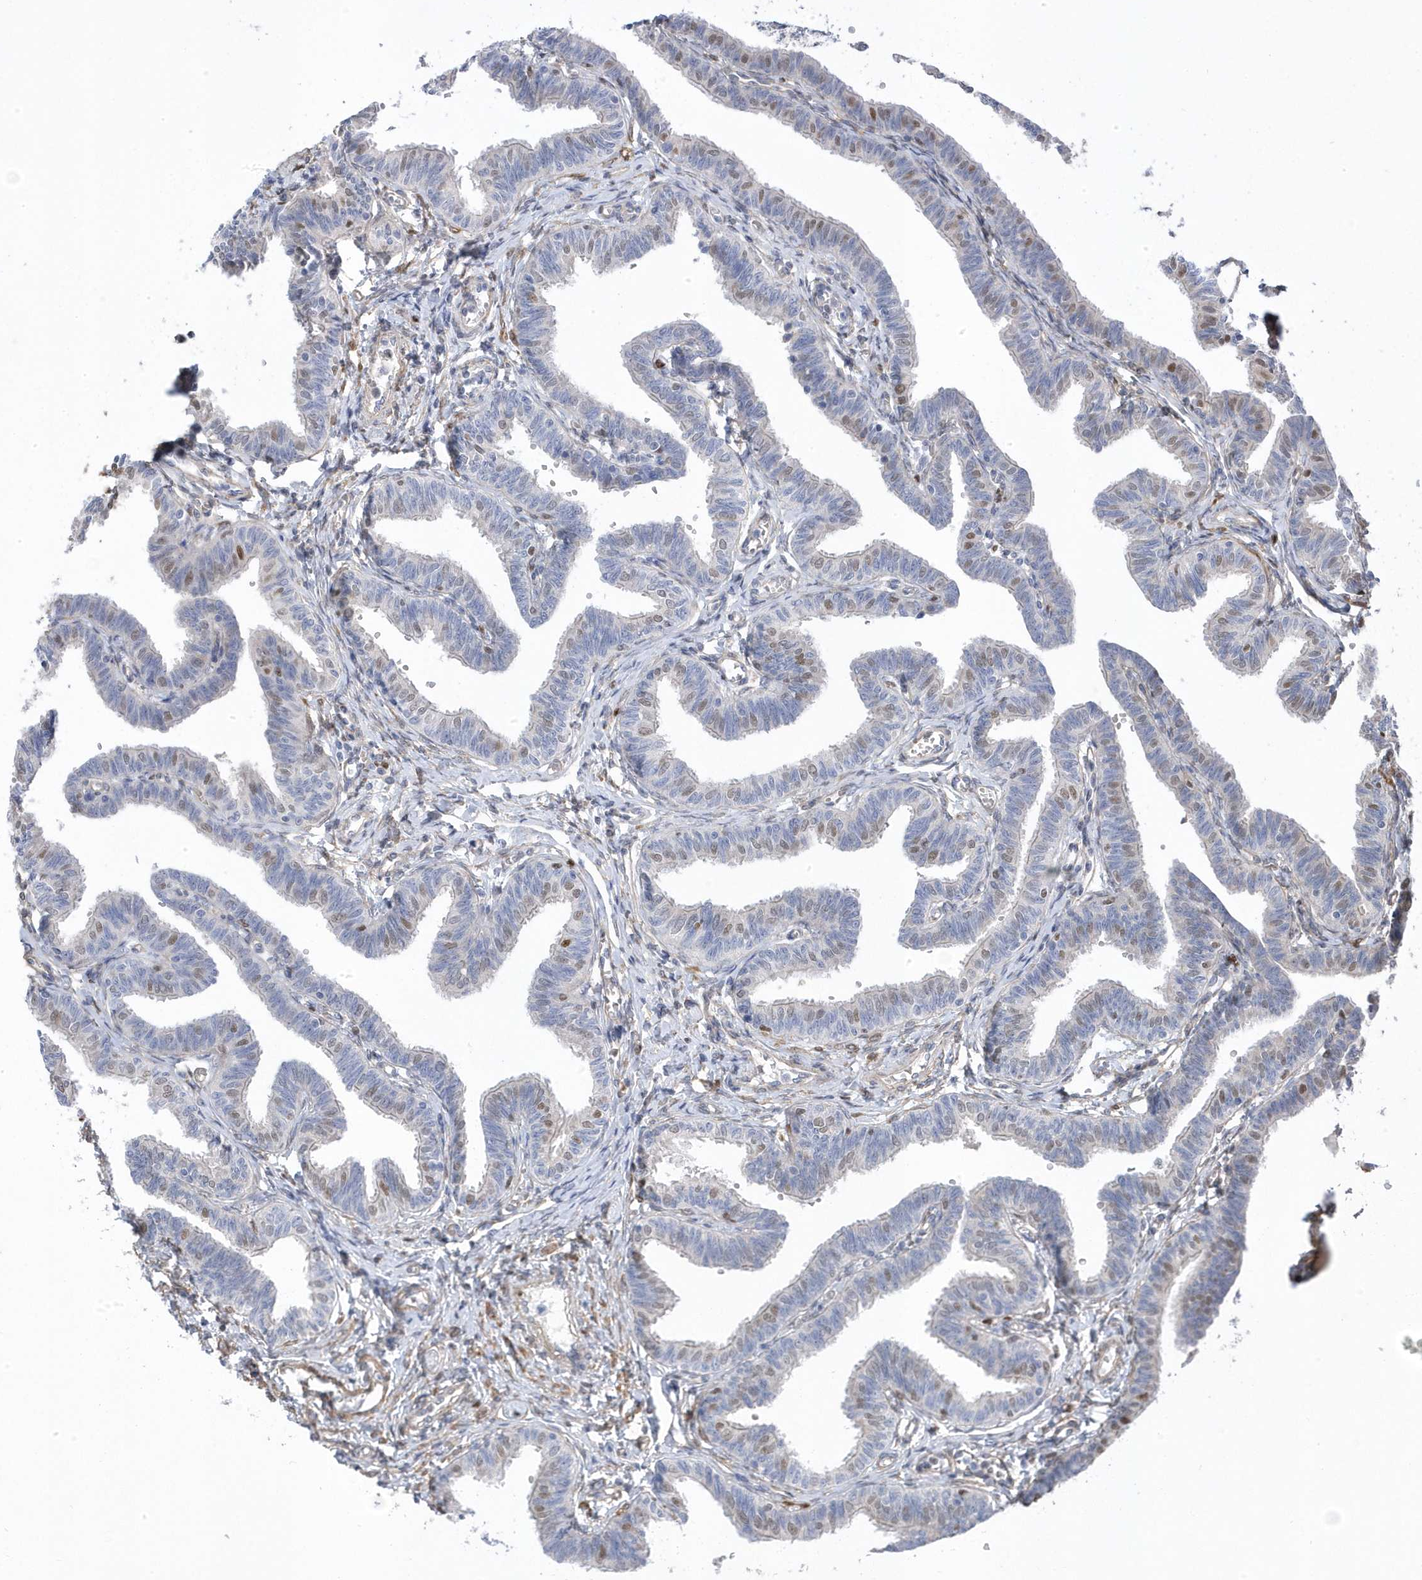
{"staining": {"intensity": "weak", "quantity": "<25%", "location": "nuclear"}, "tissue": "fallopian tube", "cell_type": "Glandular cells", "image_type": "normal", "snomed": [{"axis": "morphology", "description": "Normal tissue, NOS"}, {"axis": "topography", "description": "Fallopian tube"}, {"axis": "topography", "description": "Ovary"}], "caption": "Photomicrograph shows no significant protein staining in glandular cells of unremarkable fallopian tube.", "gene": "GTPBP6", "patient": {"sex": "female", "age": 23}}